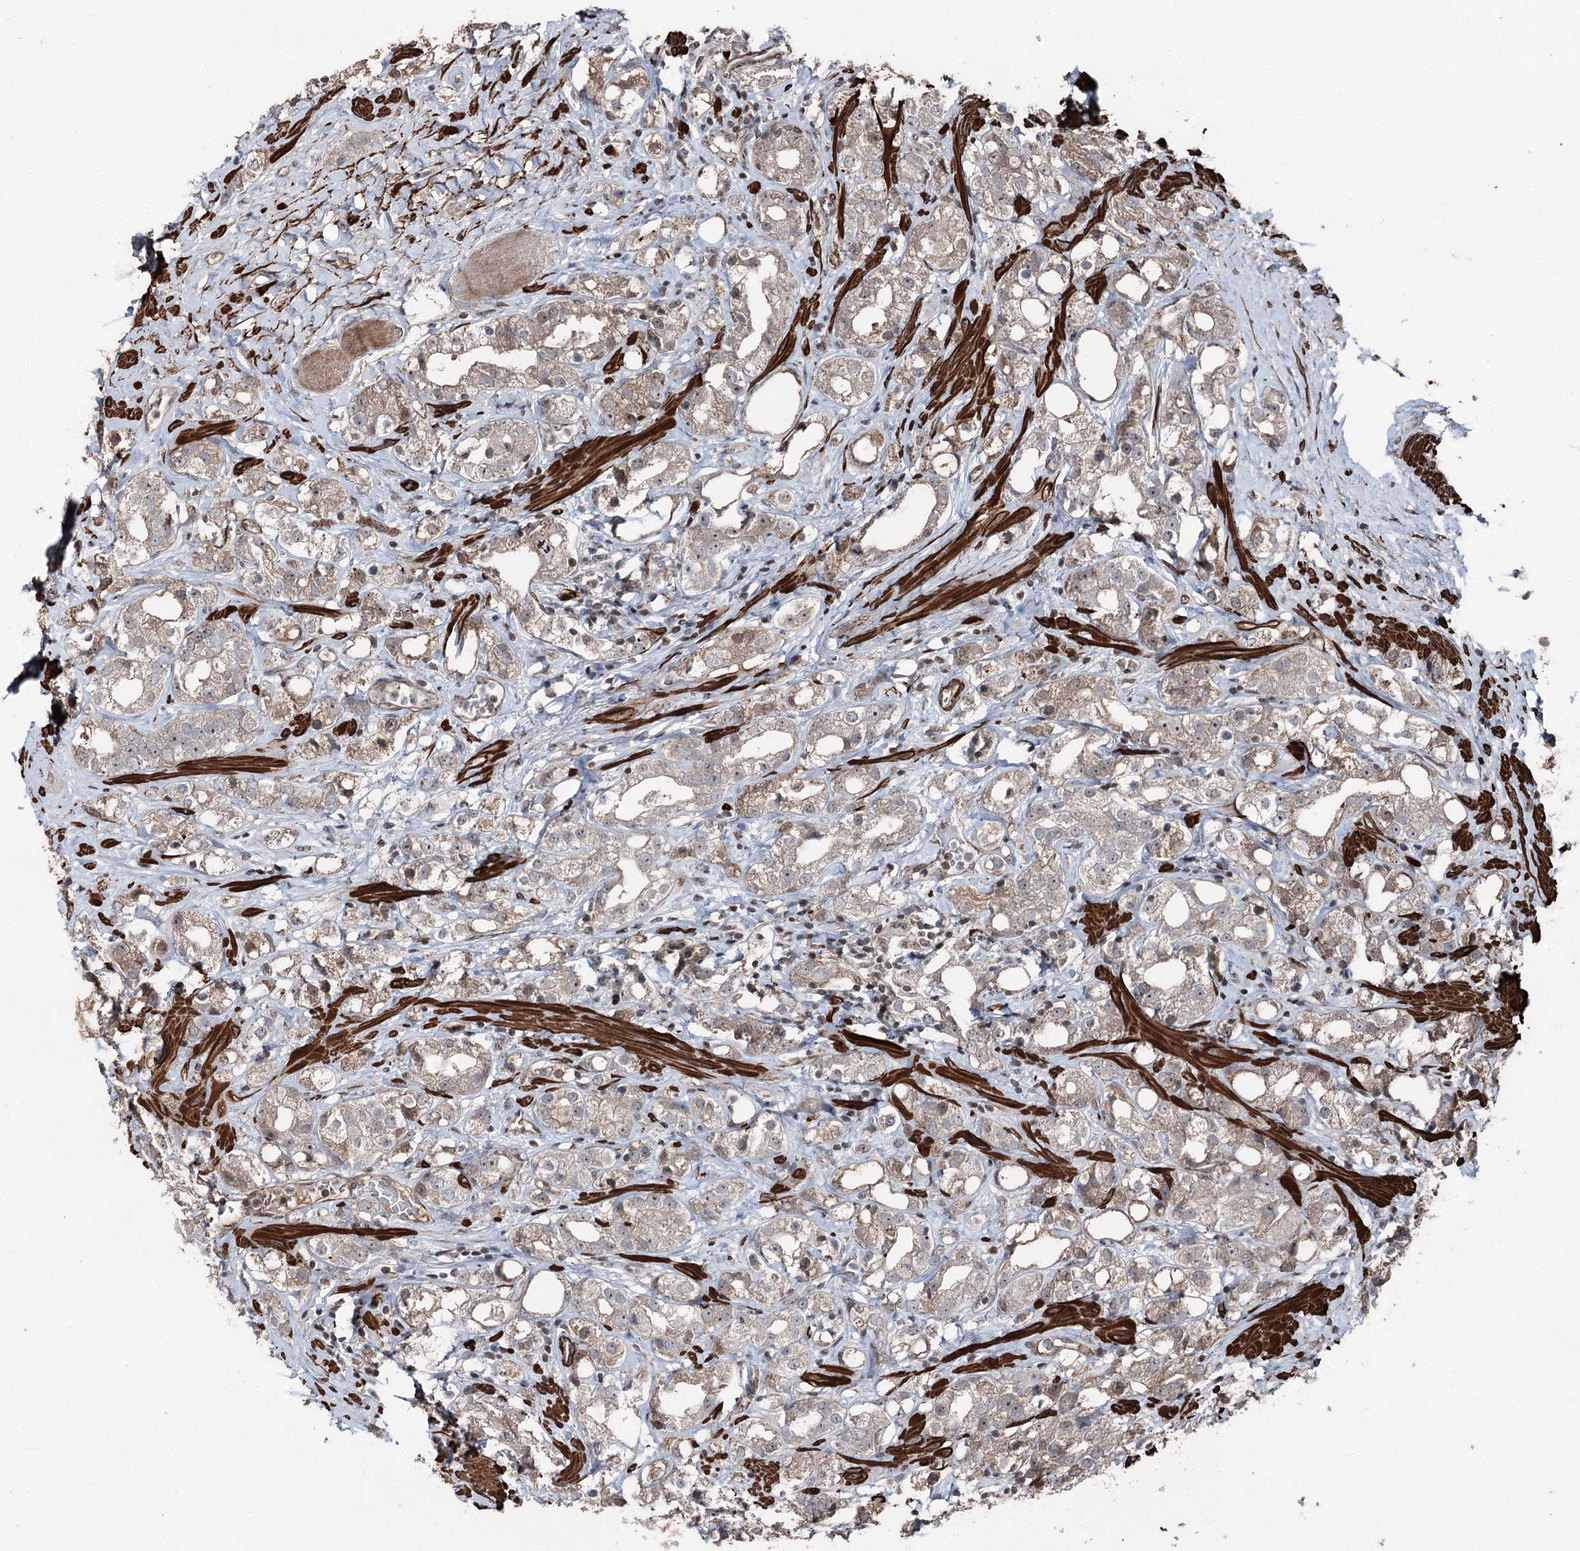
{"staining": {"intensity": "weak", "quantity": "25%-75%", "location": "cytoplasmic/membranous"}, "tissue": "prostate cancer", "cell_type": "Tumor cells", "image_type": "cancer", "snomed": [{"axis": "morphology", "description": "Adenocarcinoma, NOS"}, {"axis": "topography", "description": "Prostate"}], "caption": "Immunohistochemical staining of human prostate cancer (adenocarcinoma) exhibits low levels of weak cytoplasmic/membranous staining in approximately 25%-75% of tumor cells.", "gene": "CCDC82", "patient": {"sex": "male", "age": 79}}